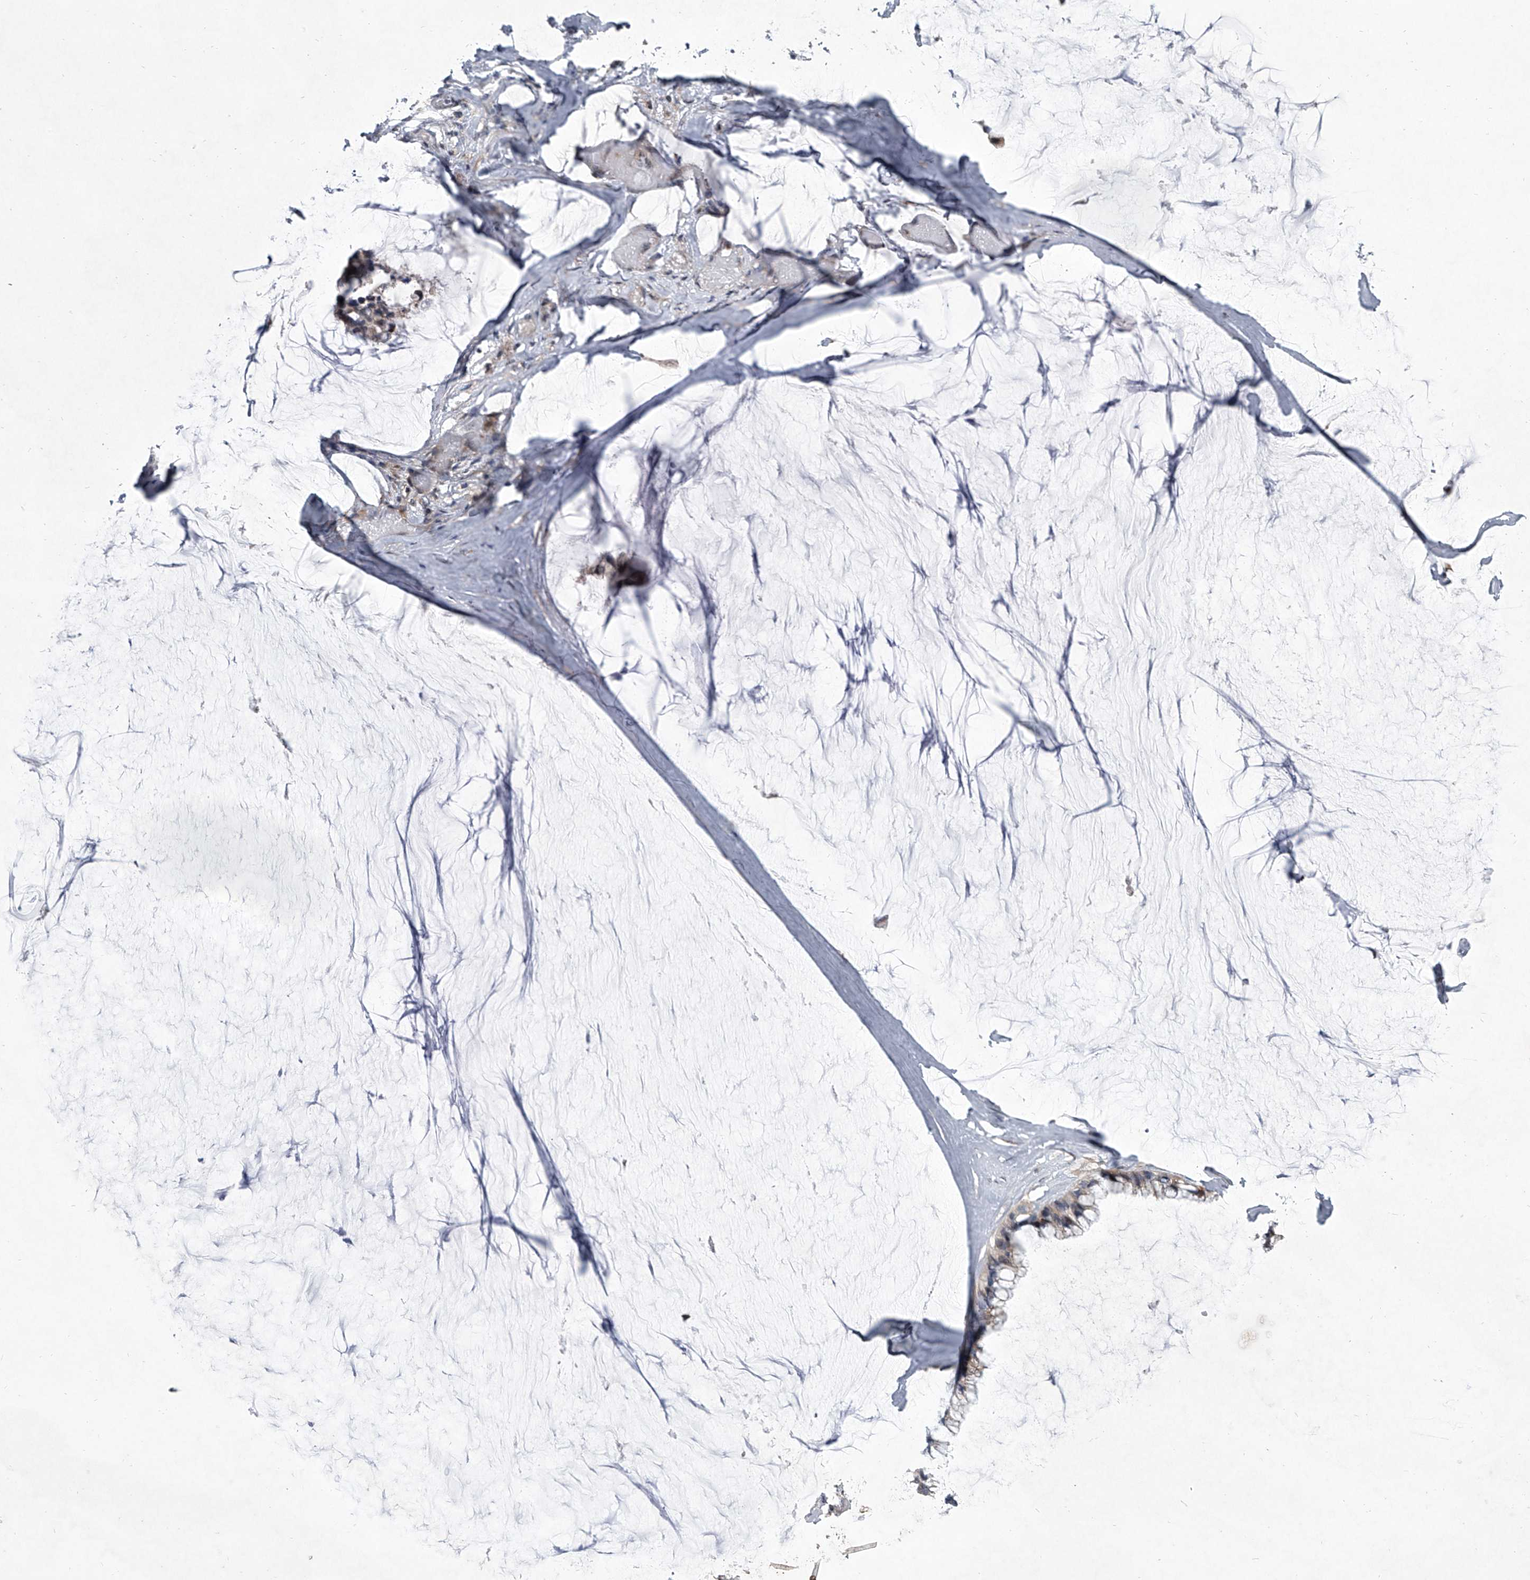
{"staining": {"intensity": "weak", "quantity": "<25%", "location": "cytoplasmic/membranous"}, "tissue": "ovarian cancer", "cell_type": "Tumor cells", "image_type": "cancer", "snomed": [{"axis": "morphology", "description": "Cystadenocarcinoma, mucinous, NOS"}, {"axis": "topography", "description": "Ovary"}], "caption": "Immunohistochemistry image of human ovarian cancer stained for a protein (brown), which reveals no expression in tumor cells. (Brightfield microscopy of DAB IHC at high magnification).", "gene": "HEATR6", "patient": {"sex": "female", "age": 39}}